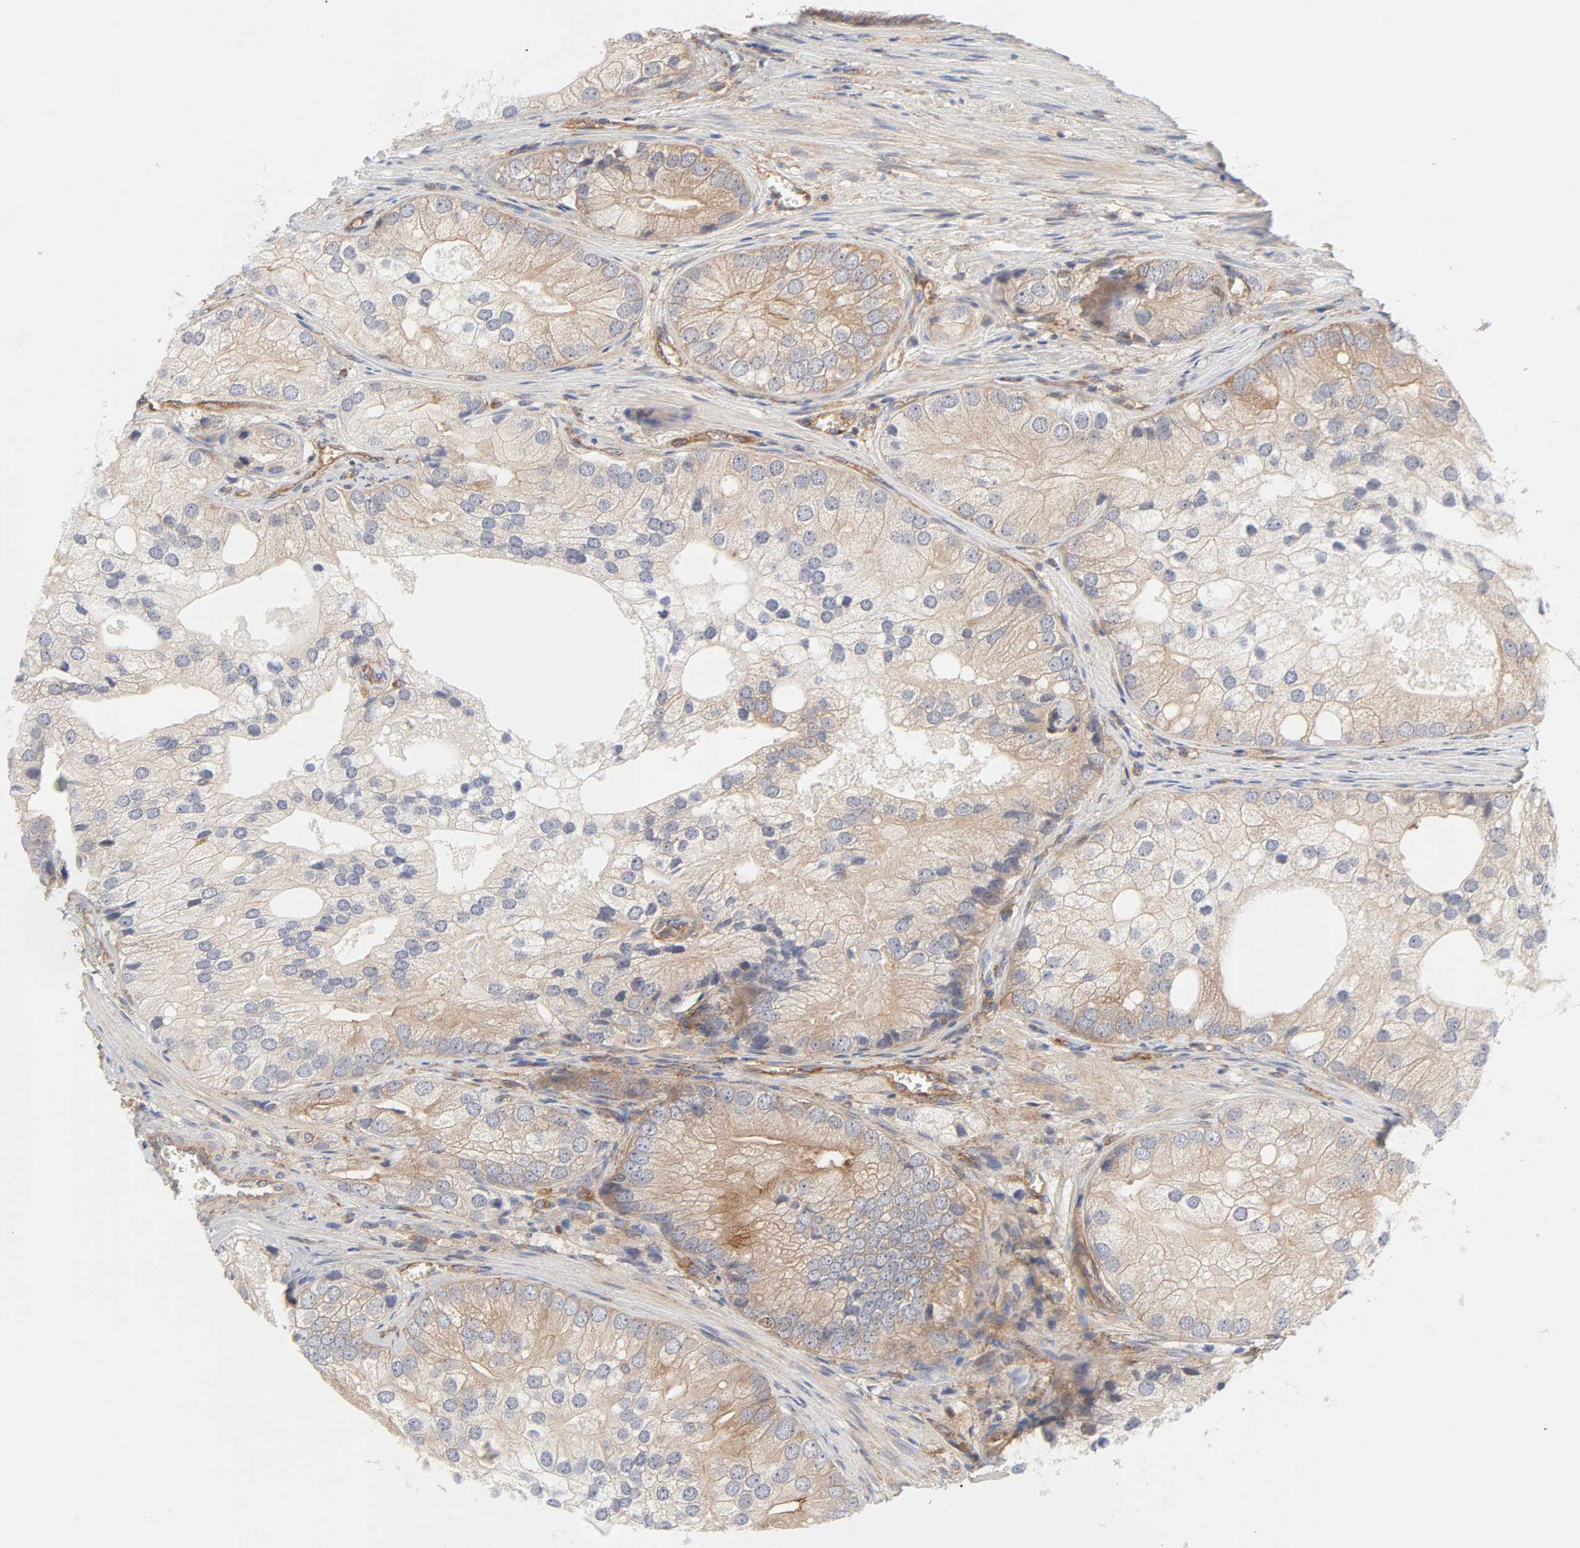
{"staining": {"intensity": "moderate", "quantity": "25%-75%", "location": "cytoplasmic/membranous"}, "tissue": "prostate cancer", "cell_type": "Tumor cells", "image_type": "cancer", "snomed": [{"axis": "morphology", "description": "Adenocarcinoma, Low grade"}, {"axis": "topography", "description": "Prostate"}], "caption": "Adenocarcinoma (low-grade) (prostate) stained with a protein marker shows moderate staining in tumor cells.", "gene": "AP2A1", "patient": {"sex": "male", "age": 69}}